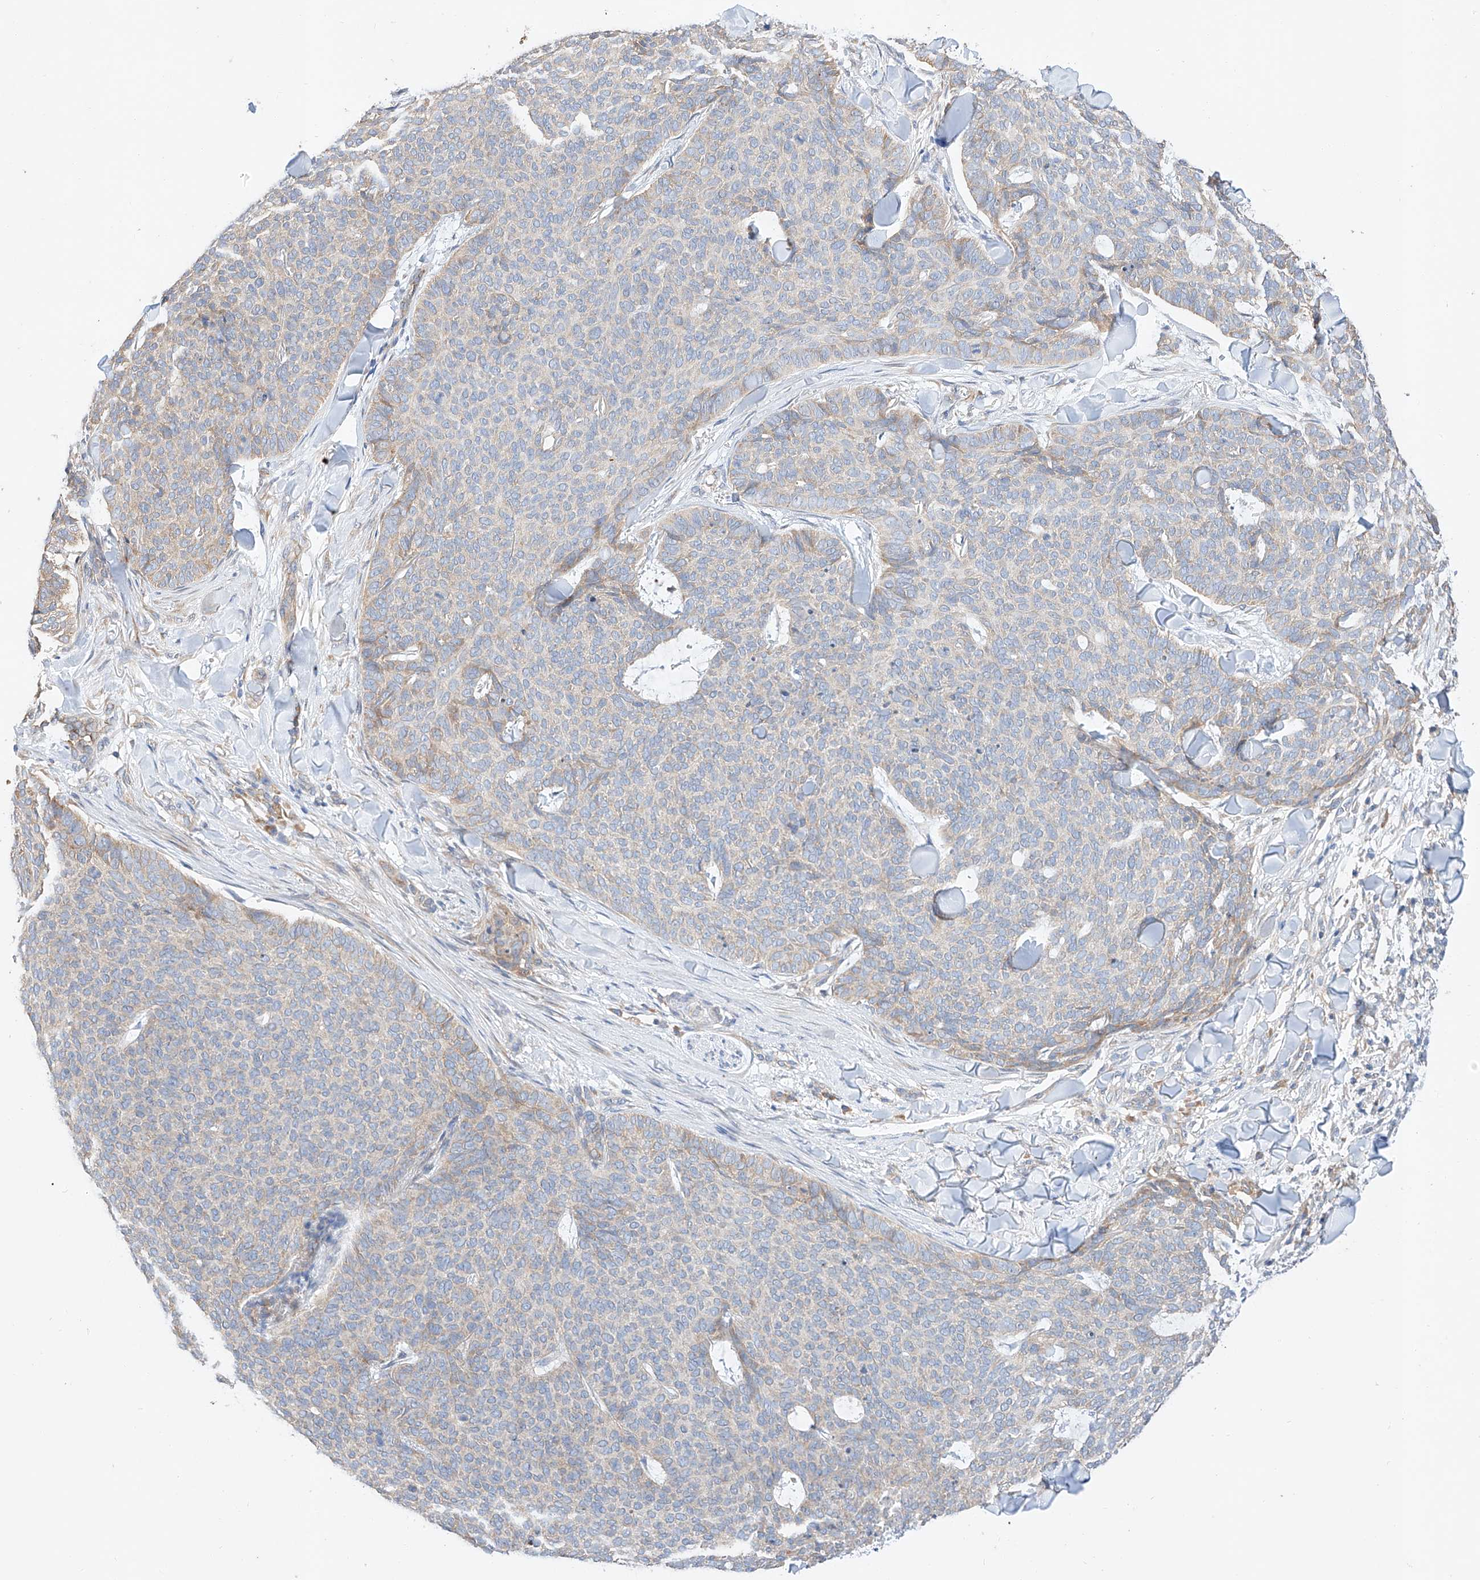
{"staining": {"intensity": "weak", "quantity": "<25%", "location": "cytoplasmic/membranous"}, "tissue": "skin cancer", "cell_type": "Tumor cells", "image_type": "cancer", "snomed": [{"axis": "morphology", "description": "Normal tissue, NOS"}, {"axis": "morphology", "description": "Basal cell carcinoma"}, {"axis": "topography", "description": "Skin"}], "caption": "Tumor cells show no significant protein expression in skin basal cell carcinoma. (Brightfield microscopy of DAB (3,3'-diaminobenzidine) immunohistochemistry at high magnification).", "gene": "C6orf118", "patient": {"sex": "male", "age": 50}}